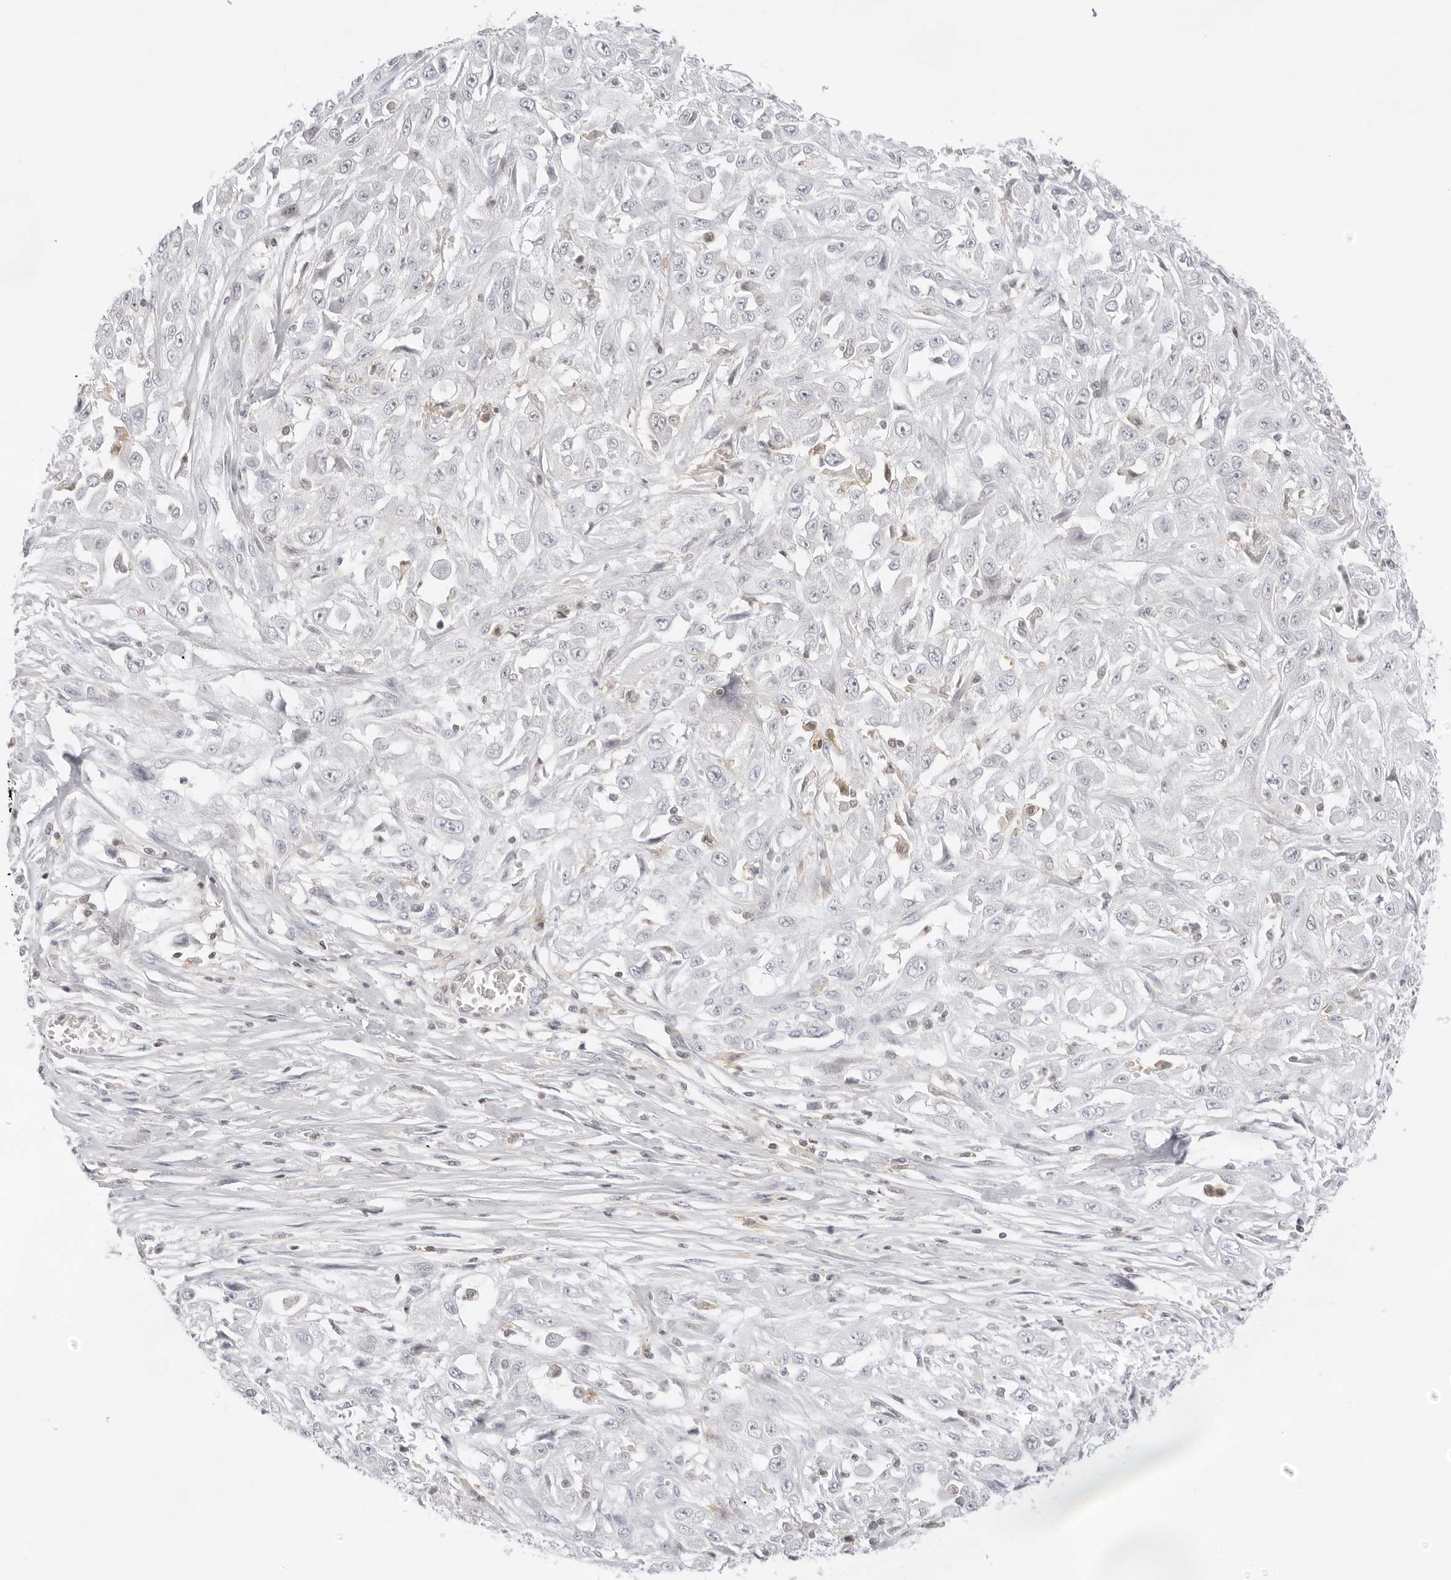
{"staining": {"intensity": "negative", "quantity": "none", "location": "none"}, "tissue": "skin cancer", "cell_type": "Tumor cells", "image_type": "cancer", "snomed": [{"axis": "morphology", "description": "Squamous cell carcinoma, NOS"}, {"axis": "morphology", "description": "Squamous cell carcinoma, metastatic, NOS"}, {"axis": "topography", "description": "Skin"}, {"axis": "topography", "description": "Lymph node"}], "caption": "This is a photomicrograph of immunohistochemistry staining of metastatic squamous cell carcinoma (skin), which shows no staining in tumor cells.", "gene": "TNFRSF14", "patient": {"sex": "male", "age": 75}}